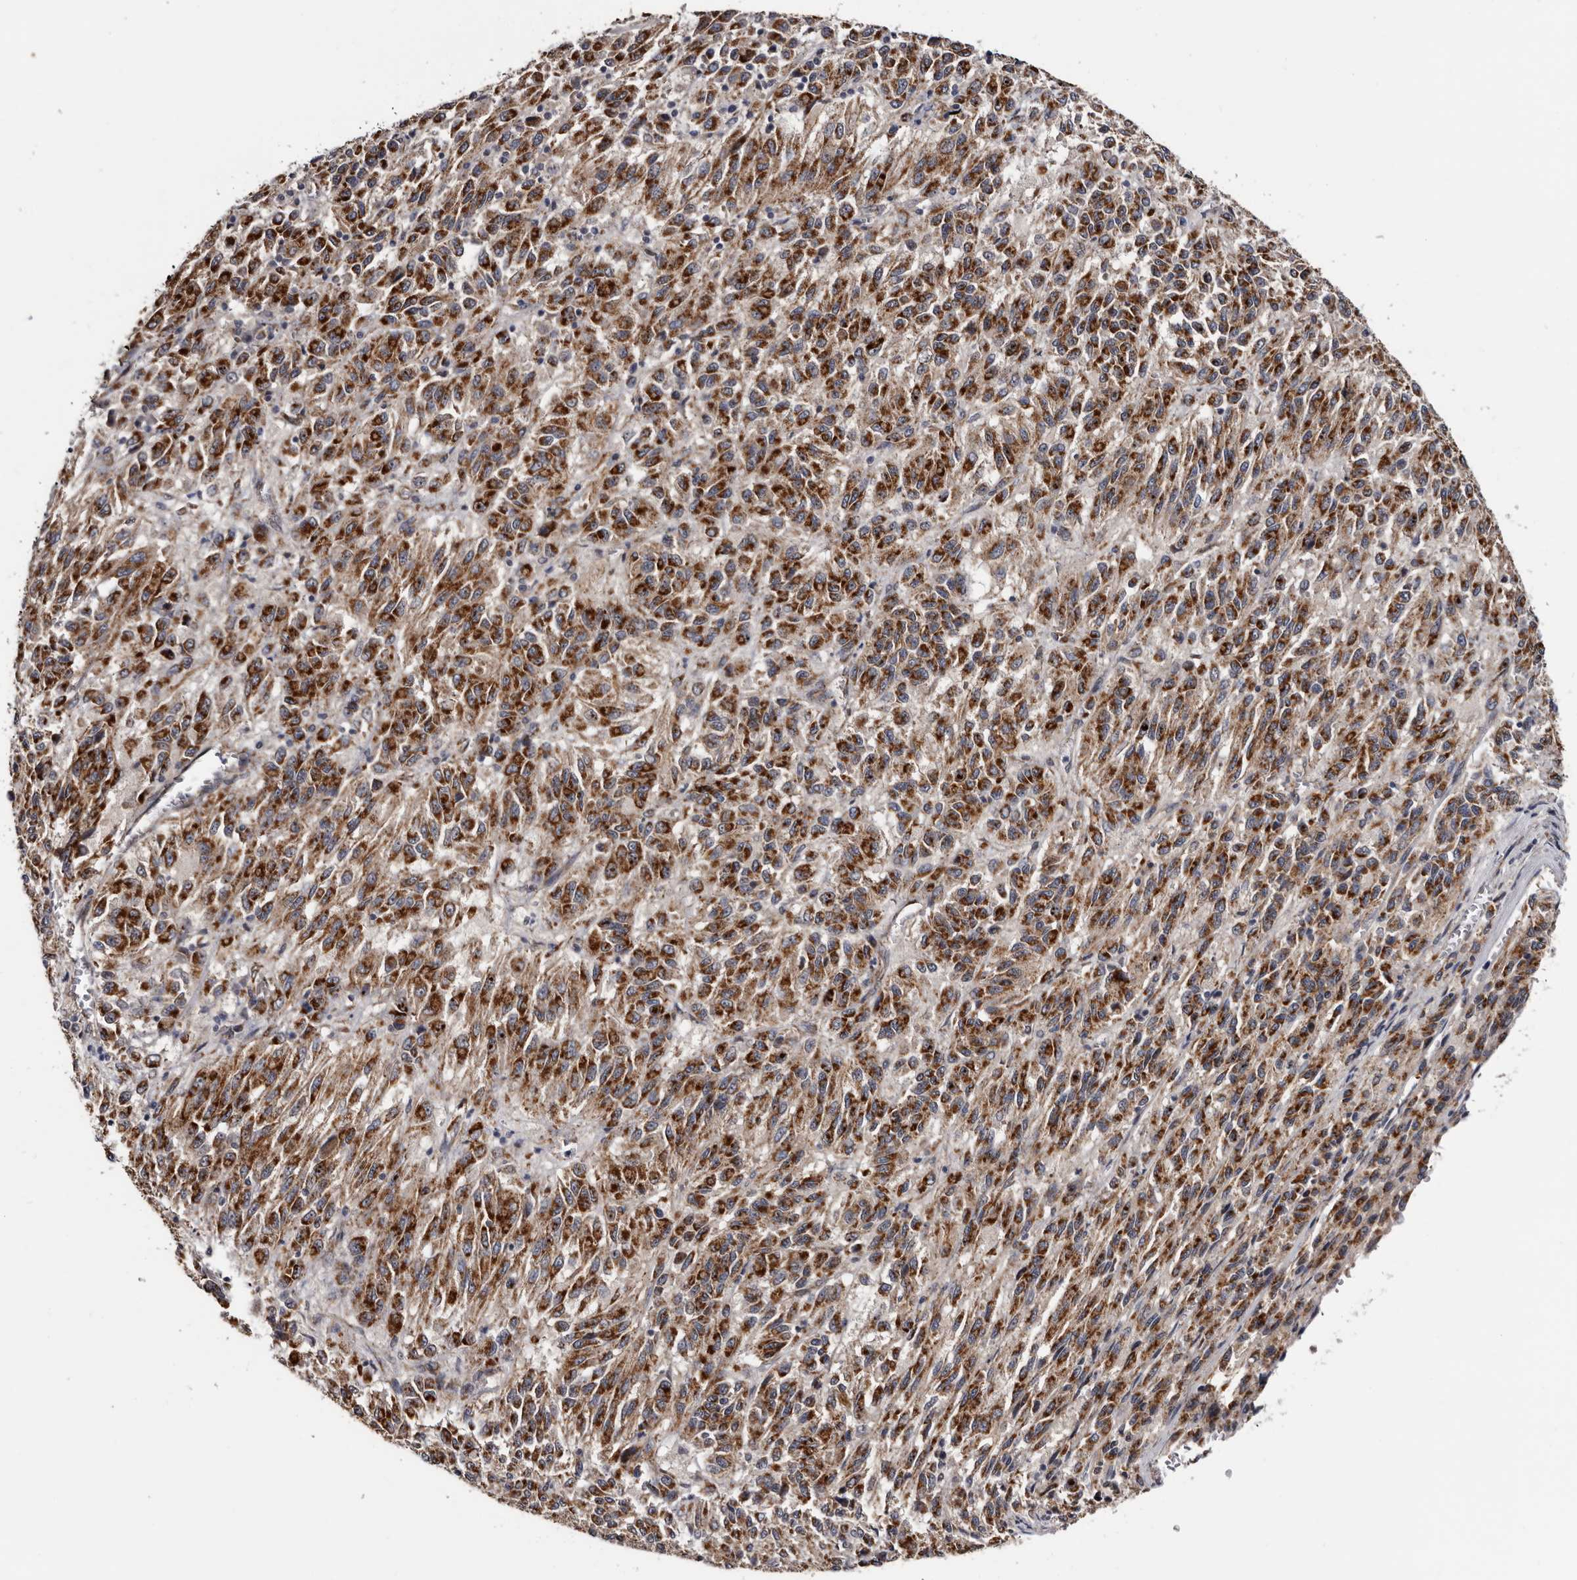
{"staining": {"intensity": "strong", "quantity": ">75%", "location": "cytoplasmic/membranous"}, "tissue": "melanoma", "cell_type": "Tumor cells", "image_type": "cancer", "snomed": [{"axis": "morphology", "description": "Malignant melanoma, Metastatic site"}, {"axis": "topography", "description": "Lung"}], "caption": "This is an image of IHC staining of malignant melanoma (metastatic site), which shows strong expression in the cytoplasmic/membranous of tumor cells.", "gene": "ARMCX2", "patient": {"sex": "male", "age": 64}}